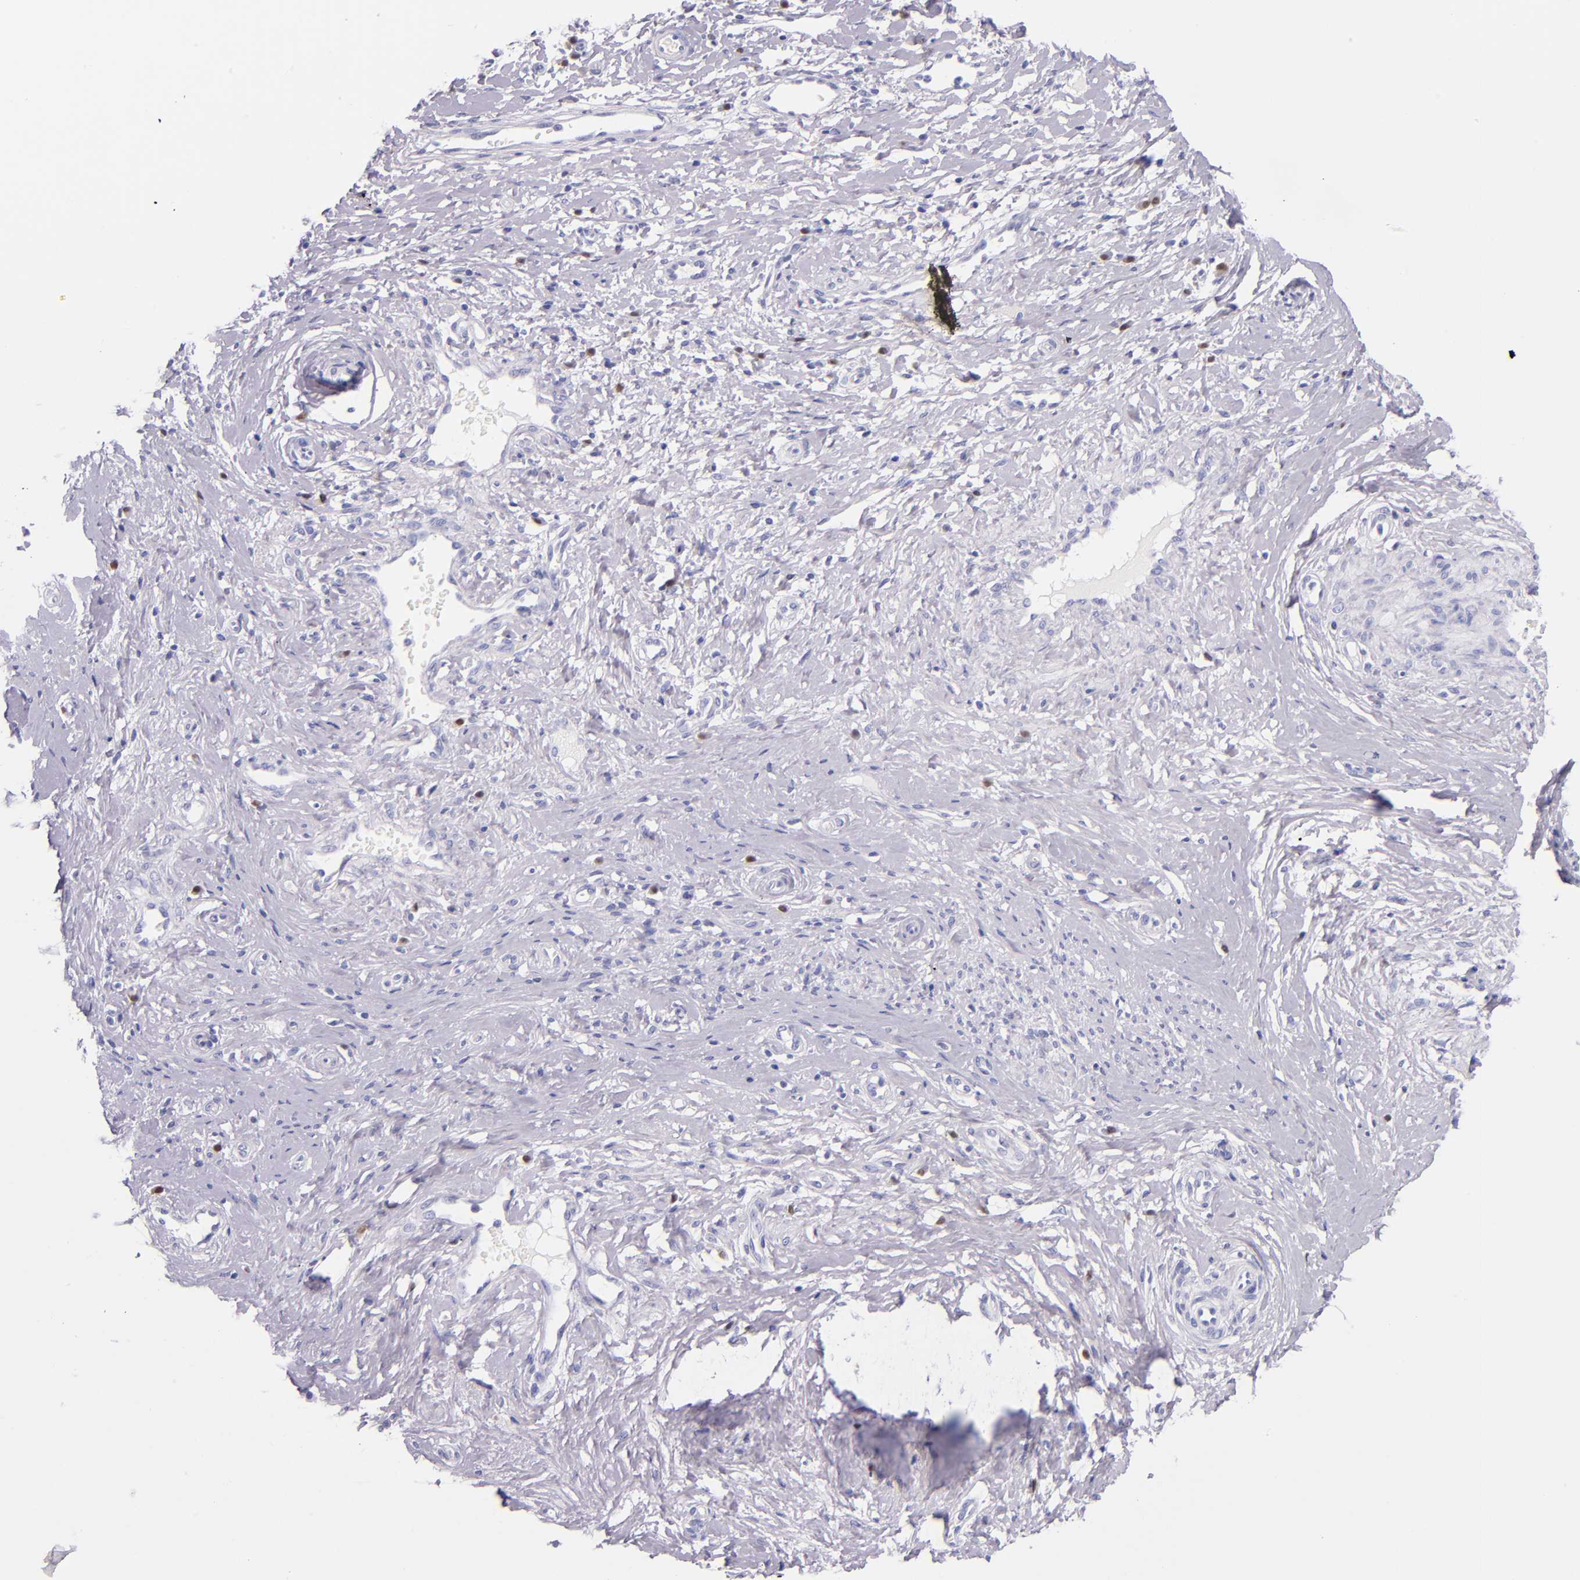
{"staining": {"intensity": "negative", "quantity": "none", "location": "none"}, "tissue": "cervical cancer", "cell_type": "Tumor cells", "image_type": "cancer", "snomed": [{"axis": "morphology", "description": "Normal tissue, NOS"}, {"axis": "morphology", "description": "Squamous cell carcinoma, NOS"}, {"axis": "topography", "description": "Cervix"}], "caption": "Immunohistochemical staining of human cervical cancer (squamous cell carcinoma) exhibits no significant staining in tumor cells.", "gene": "IRF4", "patient": {"sex": "female", "age": 39}}